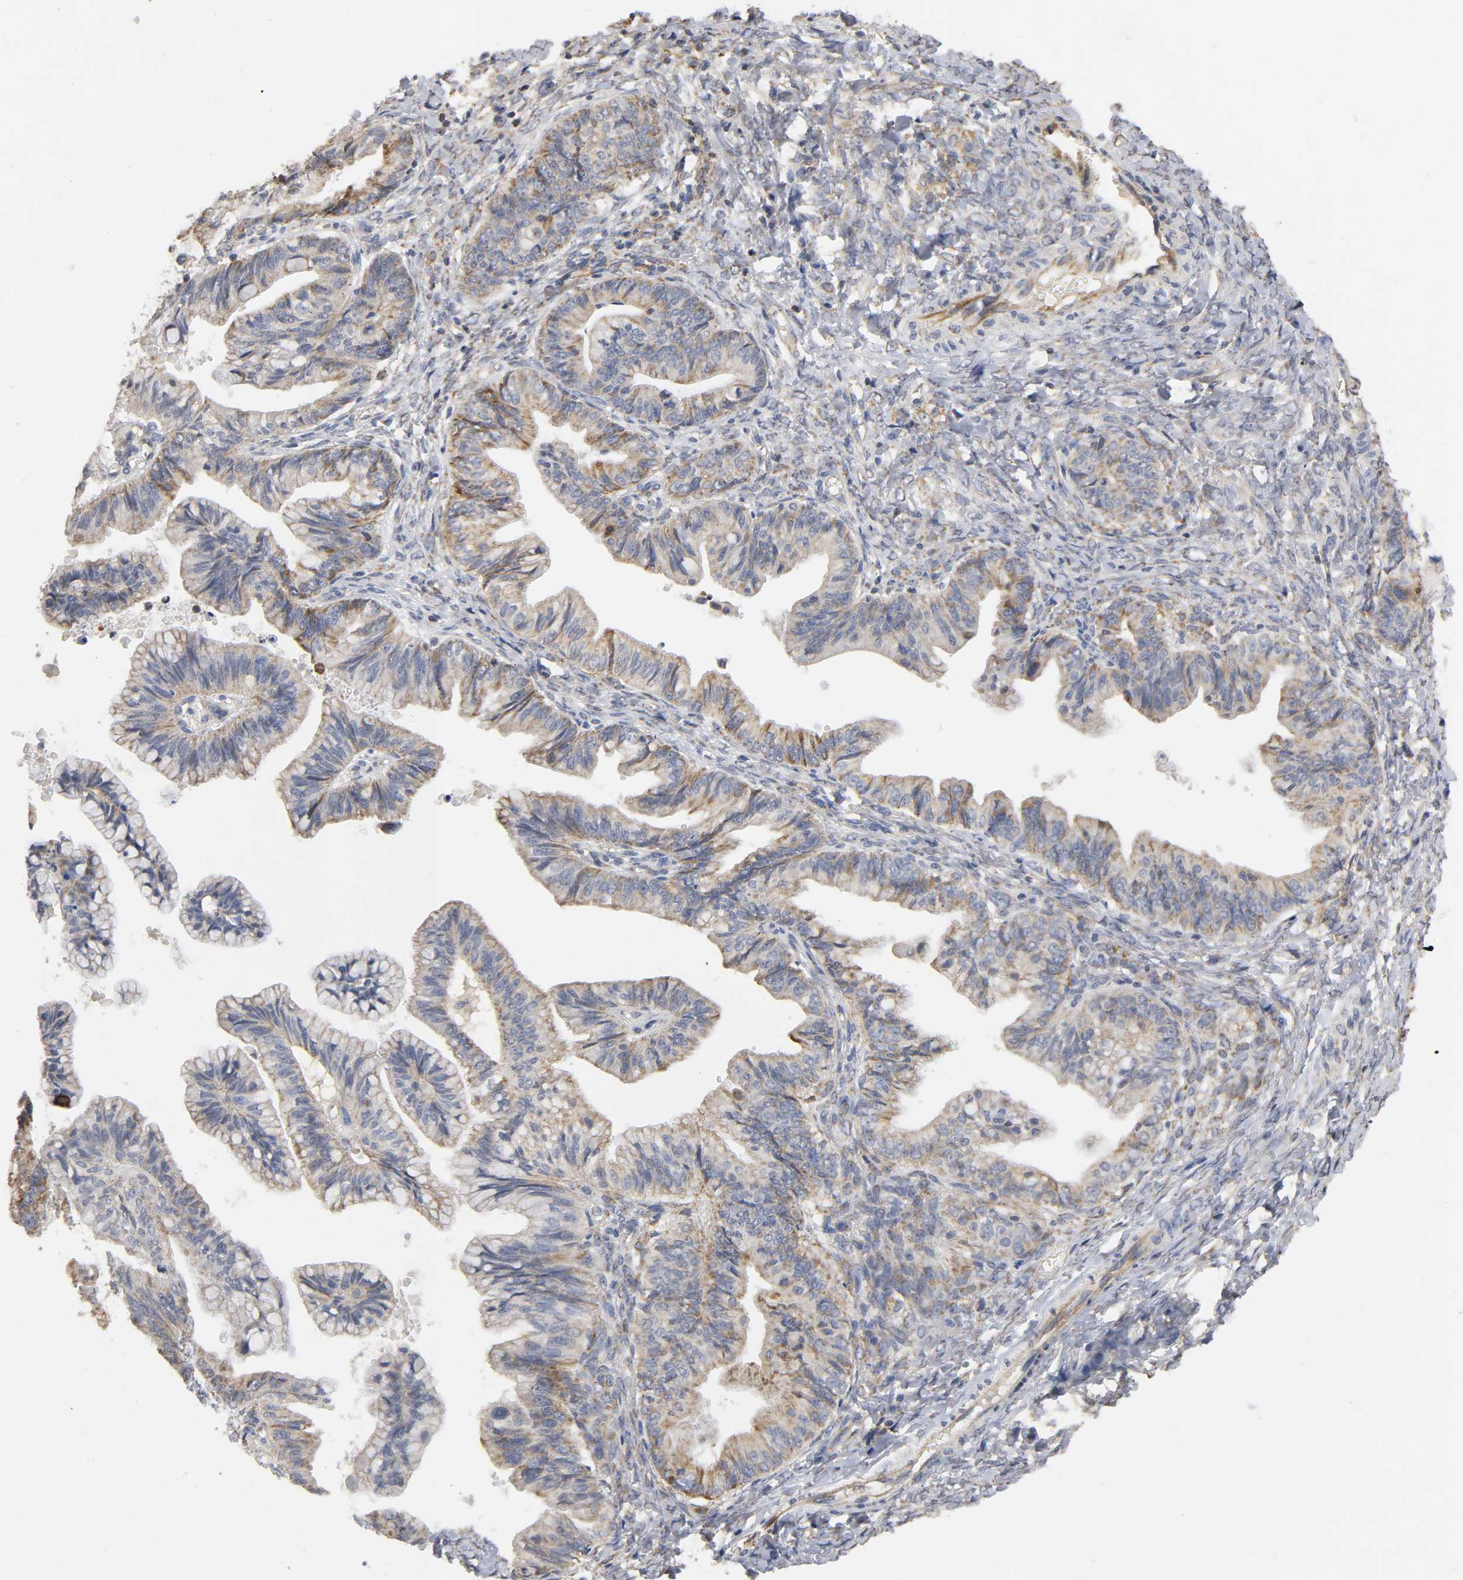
{"staining": {"intensity": "moderate", "quantity": ">75%", "location": "cytoplasmic/membranous"}, "tissue": "ovarian cancer", "cell_type": "Tumor cells", "image_type": "cancer", "snomed": [{"axis": "morphology", "description": "Cystadenocarcinoma, mucinous, NOS"}, {"axis": "topography", "description": "Ovary"}], "caption": "Human ovarian mucinous cystadenocarcinoma stained for a protein (brown) demonstrates moderate cytoplasmic/membranous positive positivity in about >75% of tumor cells.", "gene": "SYT16", "patient": {"sex": "female", "age": 36}}